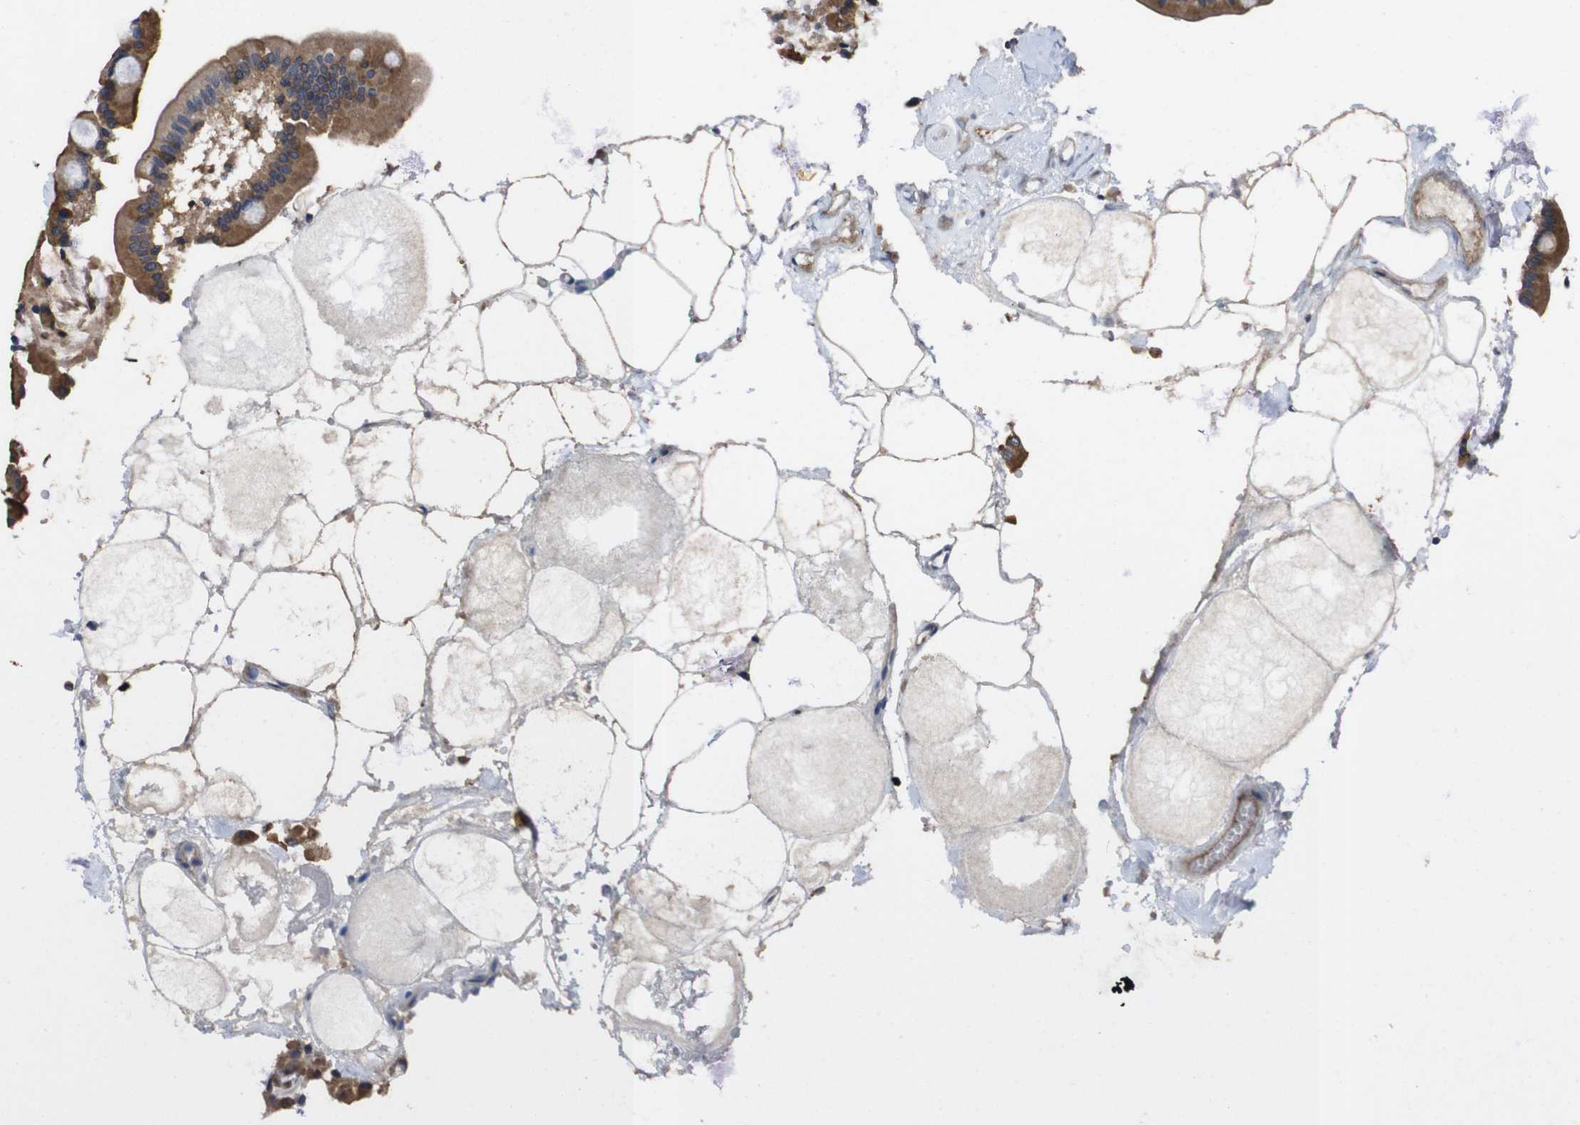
{"staining": {"intensity": "moderate", "quantity": ">75%", "location": "cytoplasmic/membranous"}, "tissue": "duodenum", "cell_type": "Glandular cells", "image_type": "normal", "snomed": [{"axis": "morphology", "description": "Normal tissue, NOS"}, {"axis": "topography", "description": "Duodenum"}], "caption": "A brown stain highlights moderate cytoplasmic/membranous expression of a protein in glandular cells of normal duodenum. (Stains: DAB (3,3'-diaminobenzidine) in brown, nuclei in blue, Microscopy: brightfield microscopy at high magnification).", "gene": "GLIPR1", "patient": {"sex": "male", "age": 54}}